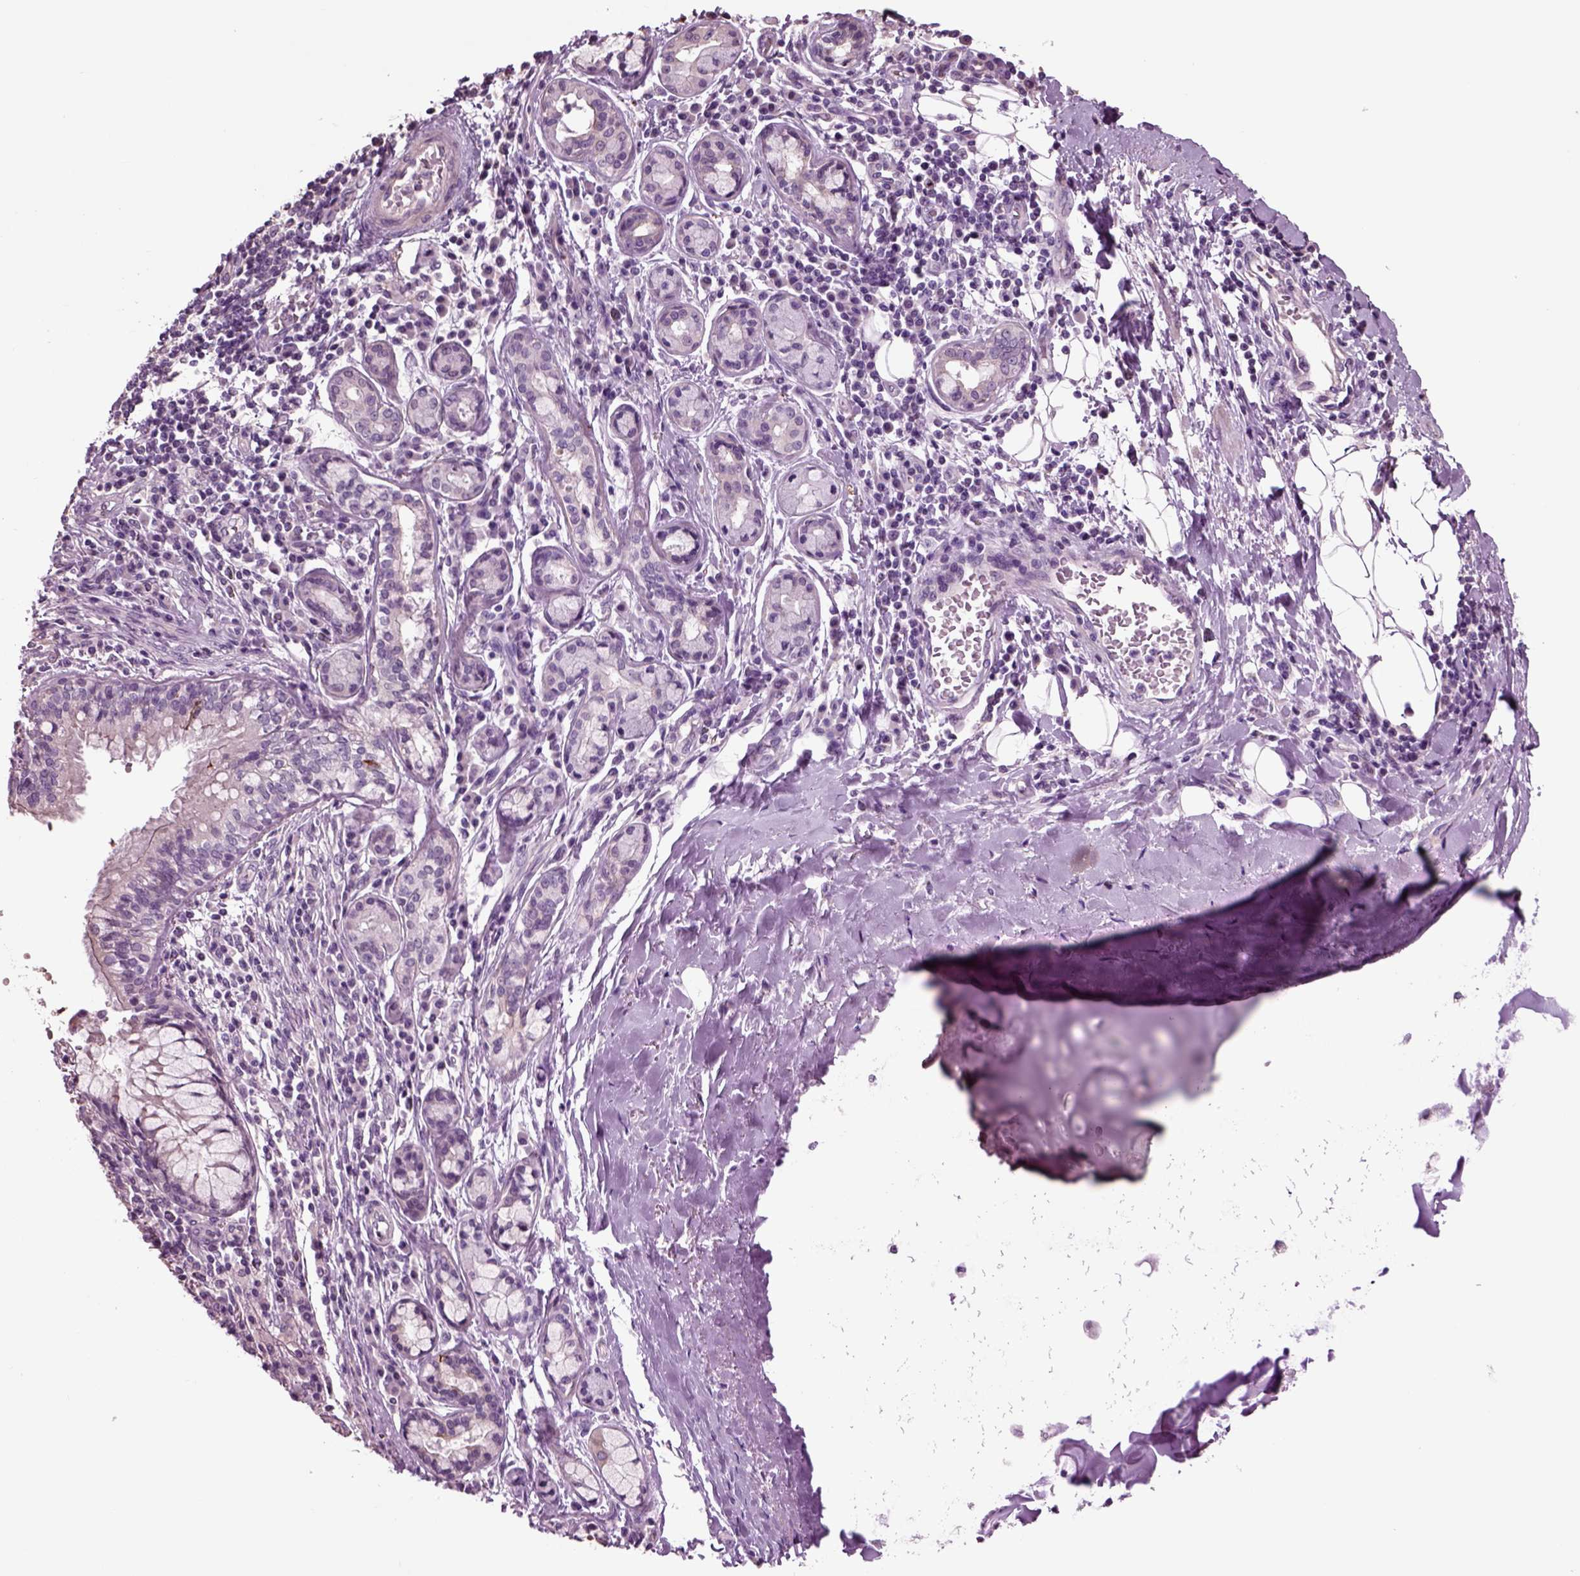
{"staining": {"intensity": "negative", "quantity": "none", "location": "none"}, "tissue": "bronchus", "cell_type": "Respiratory epithelial cells", "image_type": "normal", "snomed": [{"axis": "morphology", "description": "Normal tissue, NOS"}, {"axis": "morphology", "description": "Squamous cell carcinoma, NOS"}, {"axis": "topography", "description": "Bronchus"}, {"axis": "topography", "description": "Lung"}], "caption": "High magnification brightfield microscopy of unremarkable bronchus stained with DAB (brown) and counterstained with hematoxylin (blue): respiratory epithelial cells show no significant positivity.", "gene": "CHGB", "patient": {"sex": "male", "age": 69}}